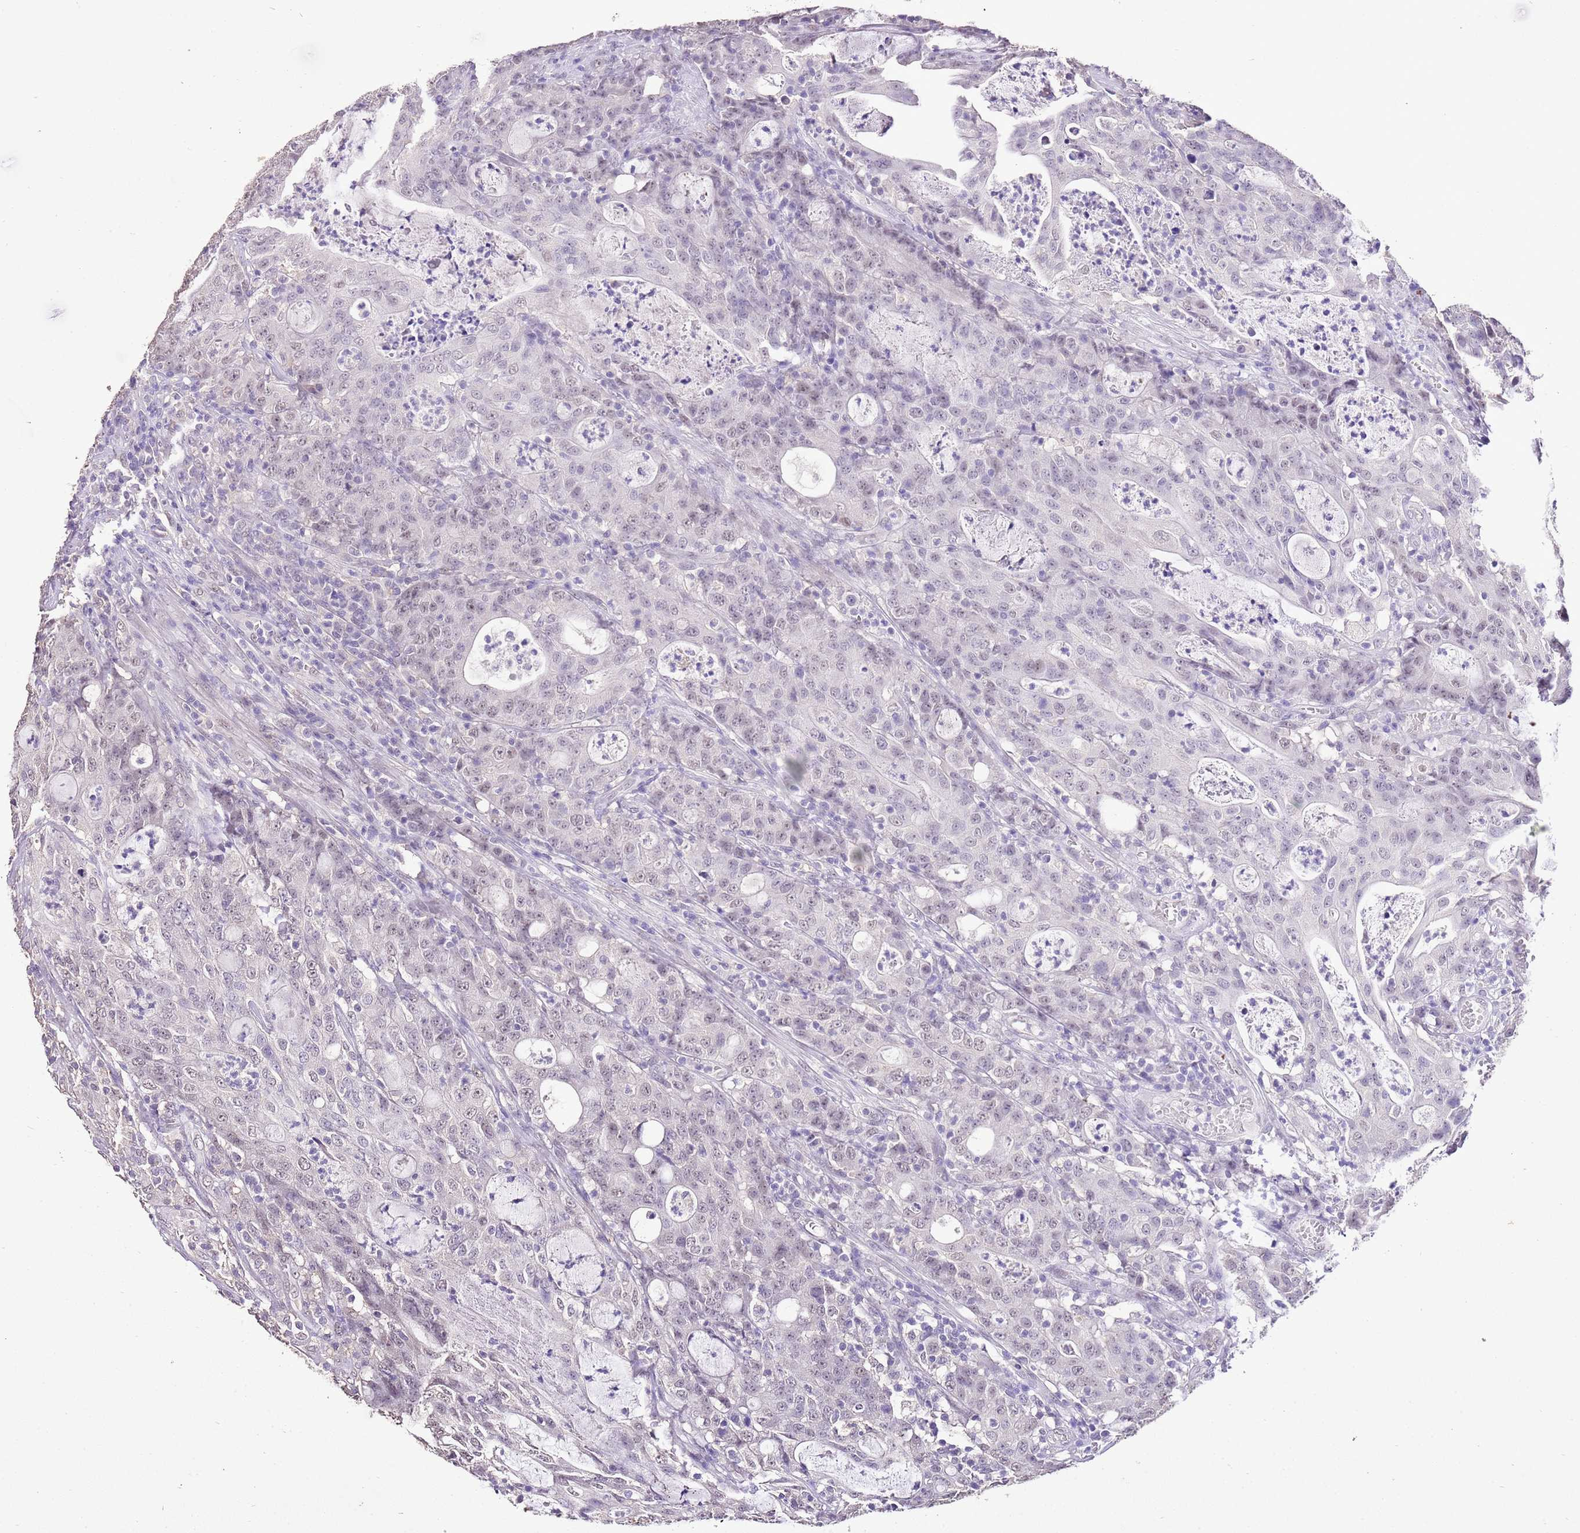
{"staining": {"intensity": "weak", "quantity": "25%-75%", "location": "nuclear"}, "tissue": "colorectal cancer", "cell_type": "Tumor cells", "image_type": "cancer", "snomed": [{"axis": "morphology", "description": "Adenocarcinoma, NOS"}, {"axis": "topography", "description": "Colon"}], "caption": "IHC image of neoplastic tissue: colorectal adenocarcinoma stained using immunohistochemistry shows low levels of weak protein expression localized specifically in the nuclear of tumor cells, appearing as a nuclear brown color.", "gene": "IZUMO4", "patient": {"sex": "male", "age": 83}}